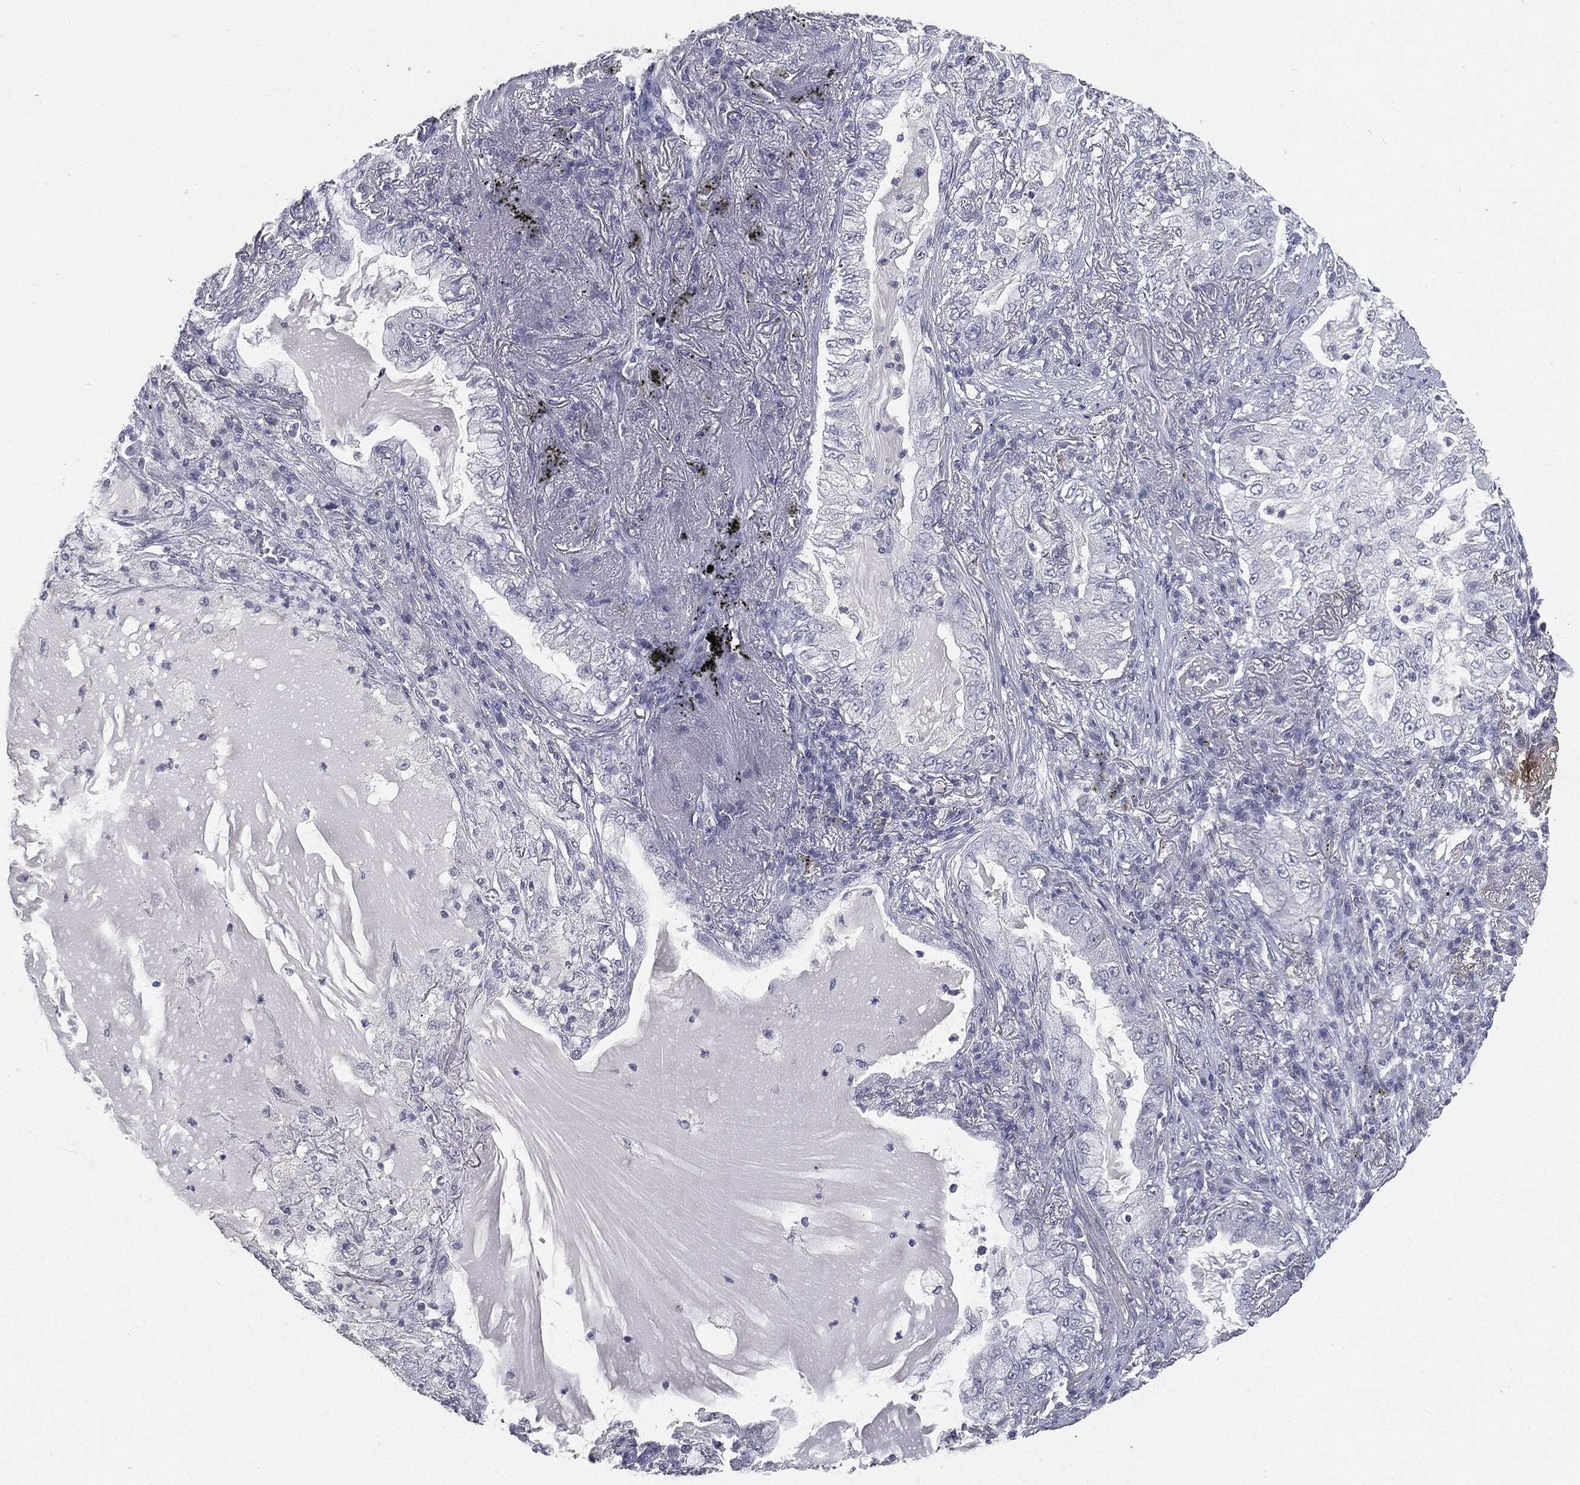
{"staining": {"intensity": "negative", "quantity": "none", "location": "none"}, "tissue": "lung cancer", "cell_type": "Tumor cells", "image_type": "cancer", "snomed": [{"axis": "morphology", "description": "Adenocarcinoma, NOS"}, {"axis": "topography", "description": "Lung"}], "caption": "Lung adenocarcinoma was stained to show a protein in brown. There is no significant expression in tumor cells. Nuclei are stained in blue.", "gene": "SLC2A2", "patient": {"sex": "female", "age": 73}}